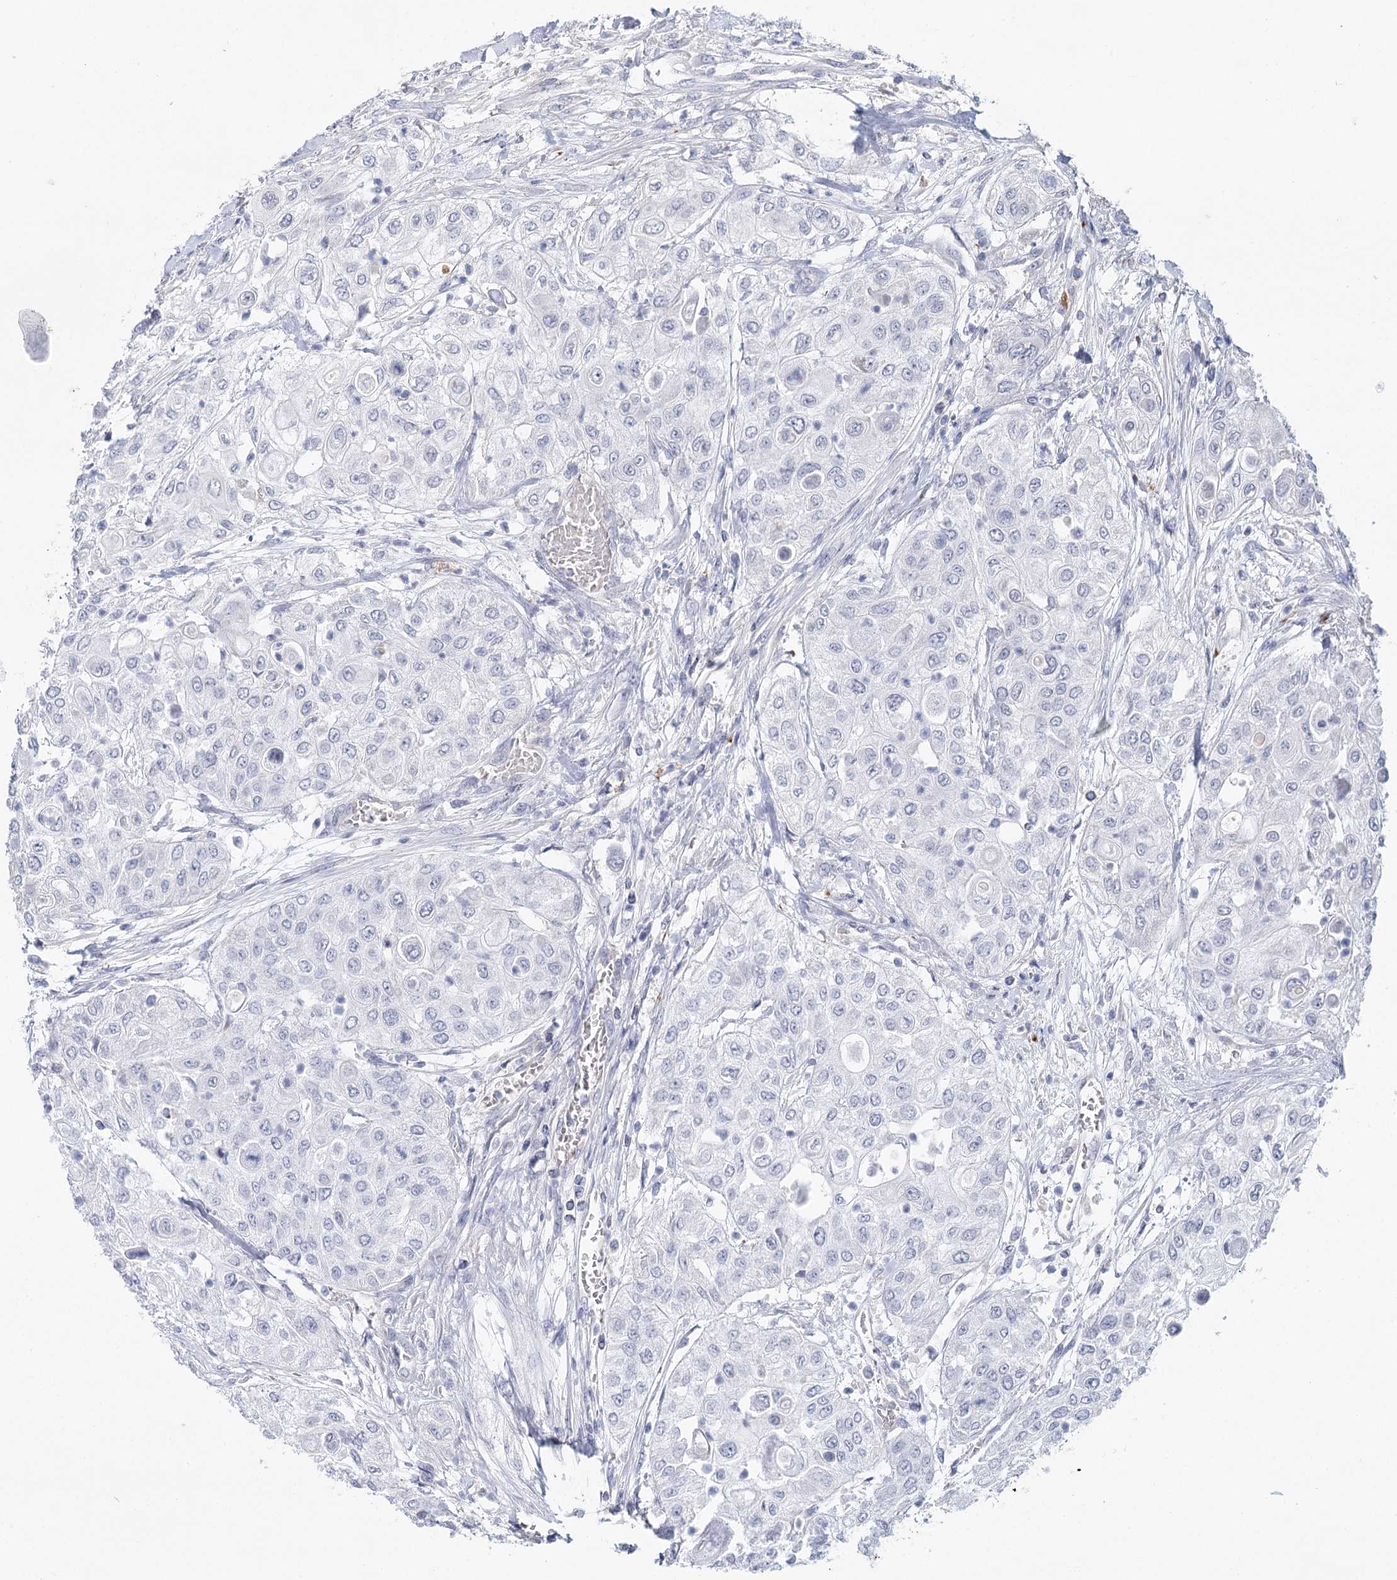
{"staining": {"intensity": "negative", "quantity": "none", "location": "none"}, "tissue": "urothelial cancer", "cell_type": "Tumor cells", "image_type": "cancer", "snomed": [{"axis": "morphology", "description": "Urothelial carcinoma, High grade"}, {"axis": "topography", "description": "Urinary bladder"}], "caption": "Tumor cells show no significant positivity in urothelial cancer. (Stains: DAB immunohistochemistry with hematoxylin counter stain, Microscopy: brightfield microscopy at high magnification).", "gene": "ARHGAP44", "patient": {"sex": "female", "age": 79}}